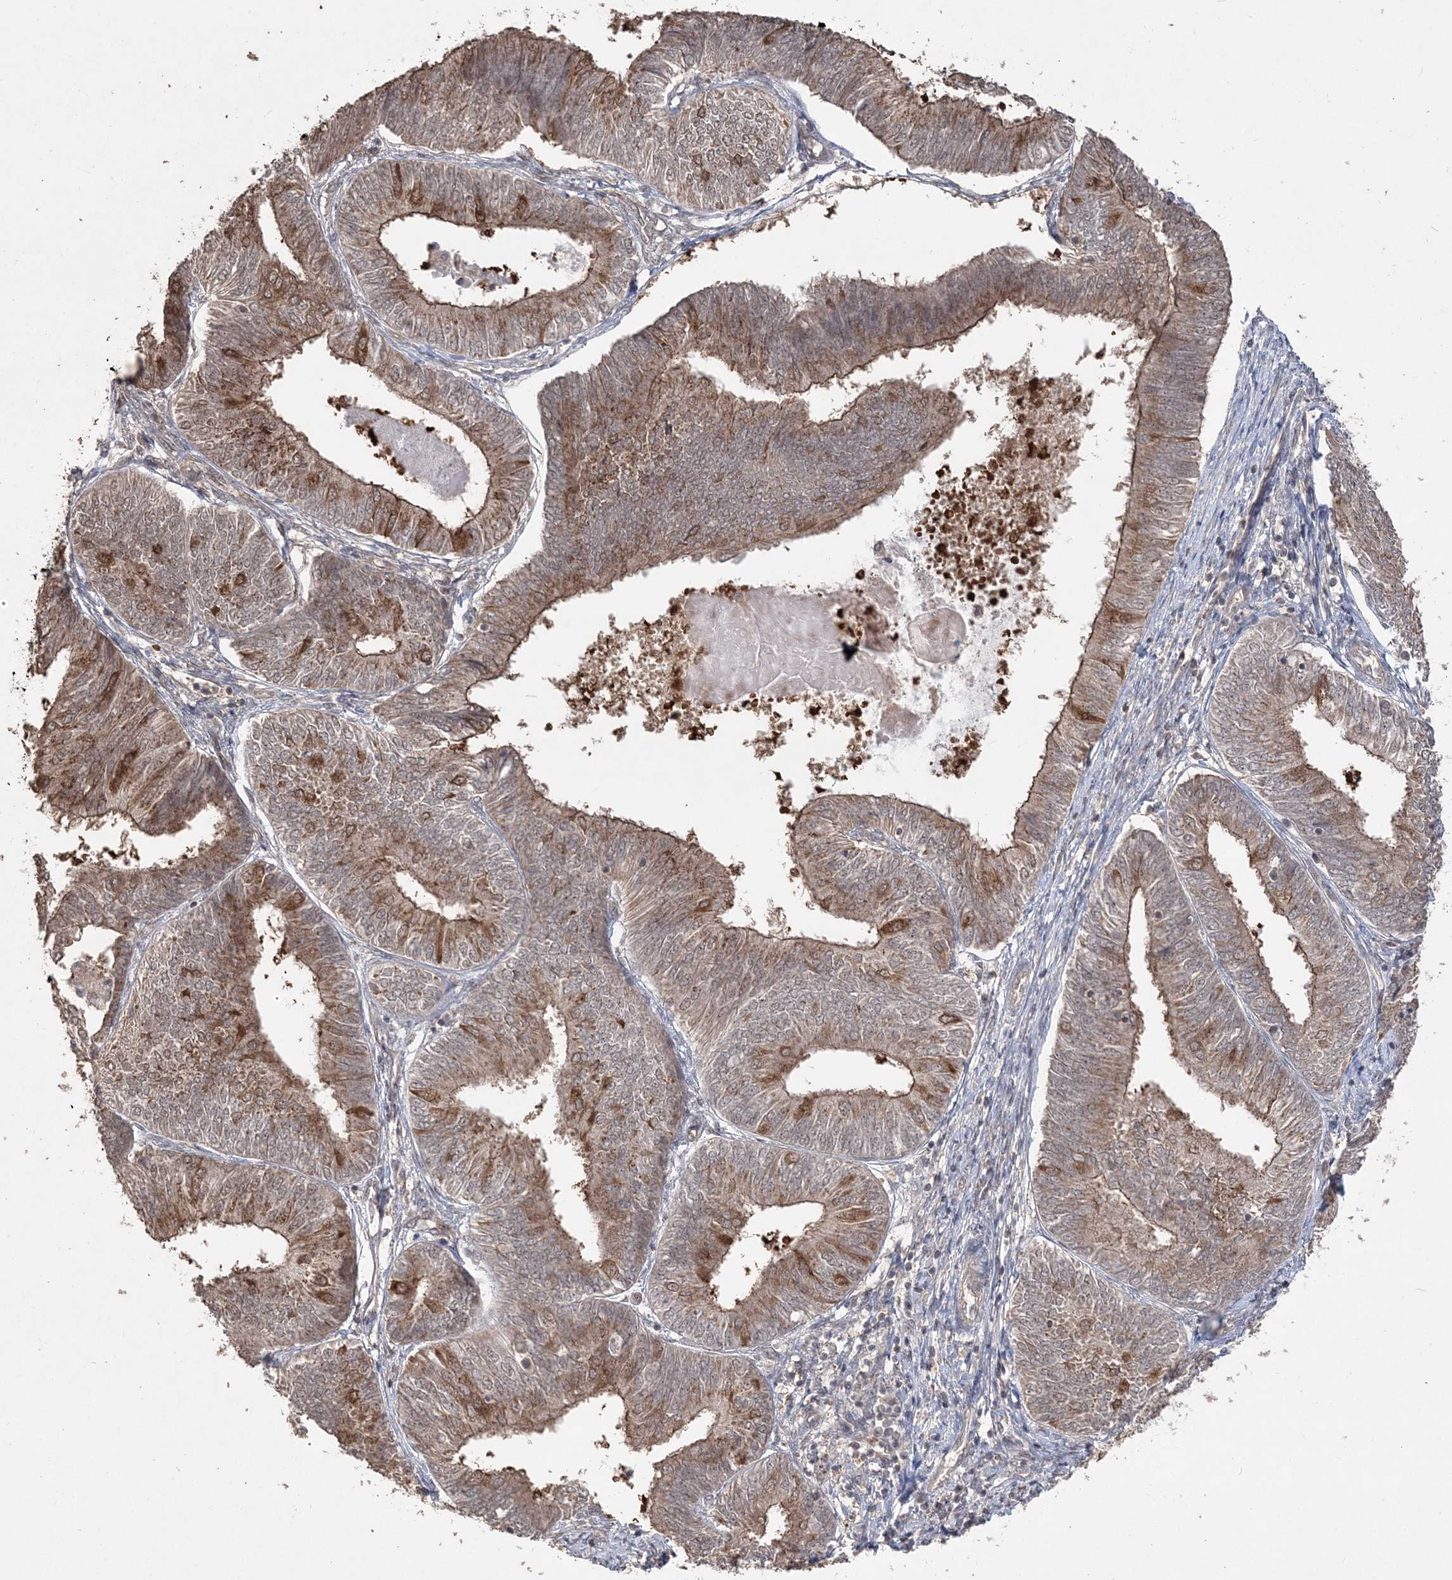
{"staining": {"intensity": "moderate", "quantity": ">75%", "location": "cytoplasmic/membranous"}, "tissue": "endometrial cancer", "cell_type": "Tumor cells", "image_type": "cancer", "snomed": [{"axis": "morphology", "description": "Adenocarcinoma, NOS"}, {"axis": "topography", "description": "Endometrium"}], "caption": "Immunohistochemical staining of adenocarcinoma (endometrial) demonstrates moderate cytoplasmic/membranous protein expression in about >75% of tumor cells.", "gene": "EHHADH", "patient": {"sex": "female", "age": 58}}